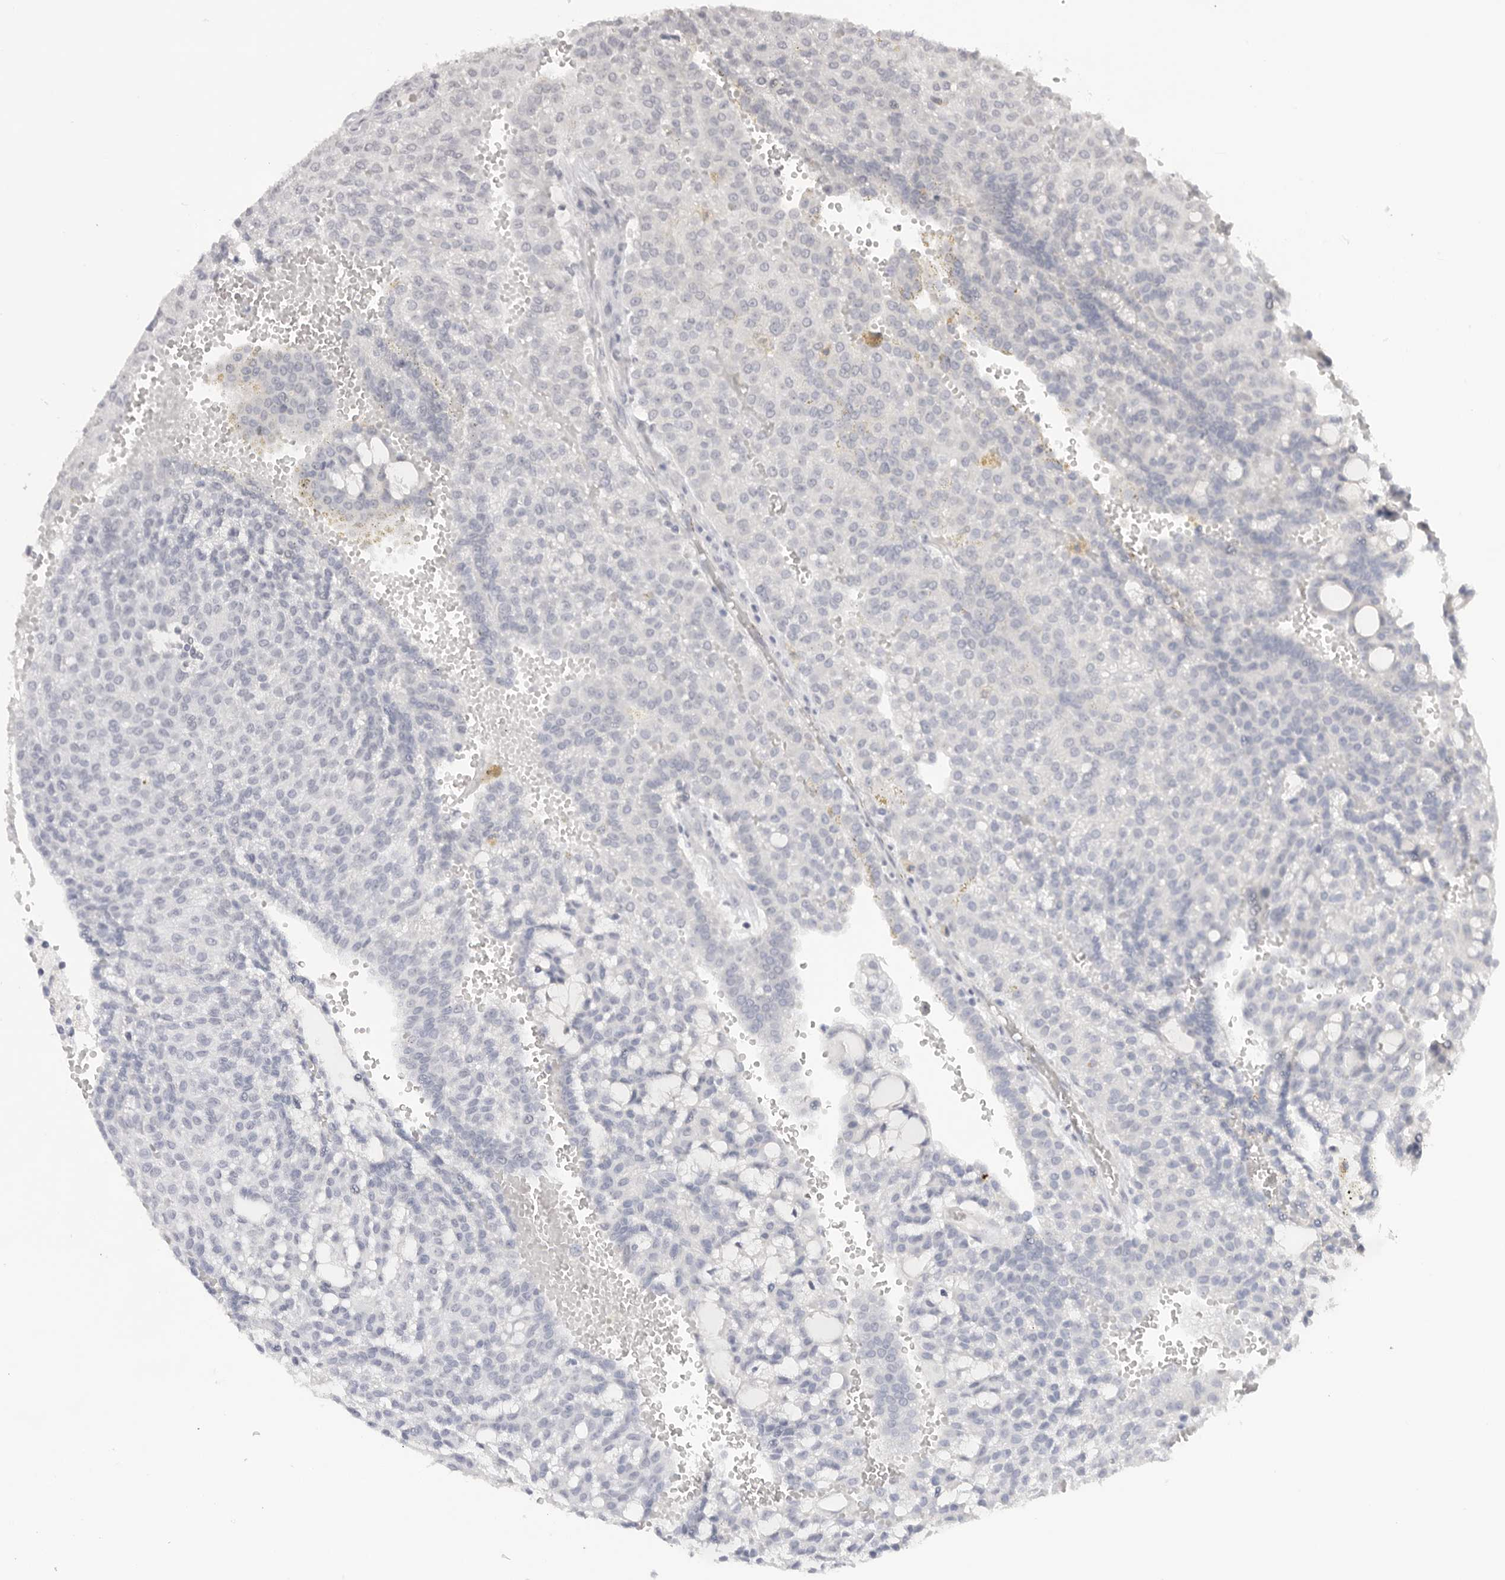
{"staining": {"intensity": "negative", "quantity": "none", "location": "none"}, "tissue": "renal cancer", "cell_type": "Tumor cells", "image_type": "cancer", "snomed": [{"axis": "morphology", "description": "Adenocarcinoma, NOS"}, {"axis": "topography", "description": "Kidney"}], "caption": "High power microscopy micrograph of an IHC photomicrograph of renal adenocarcinoma, revealing no significant staining in tumor cells.", "gene": "KLK12", "patient": {"sex": "male", "age": 63}}